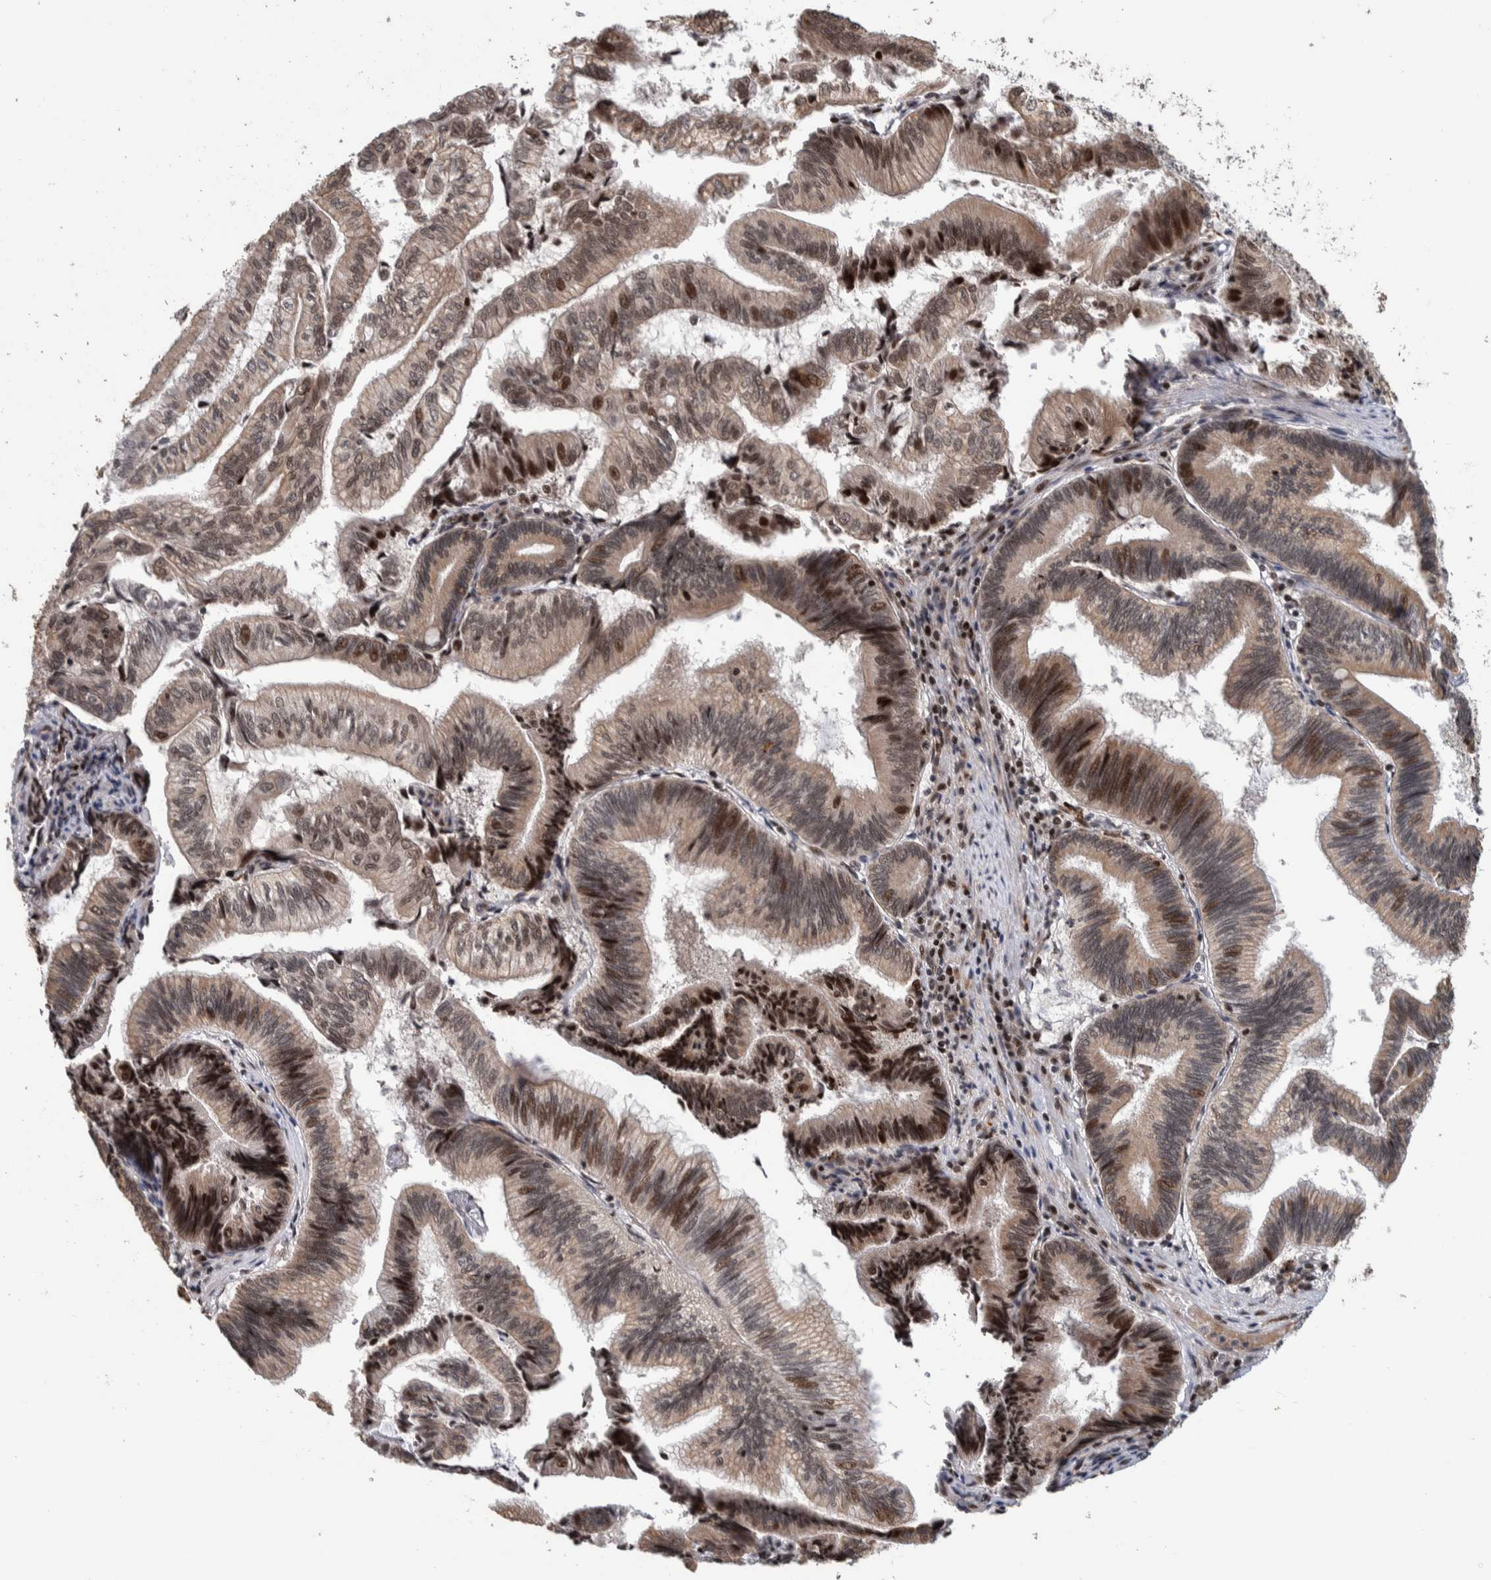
{"staining": {"intensity": "moderate", "quantity": "25%-75%", "location": "cytoplasmic/membranous,nuclear"}, "tissue": "pancreatic cancer", "cell_type": "Tumor cells", "image_type": "cancer", "snomed": [{"axis": "morphology", "description": "Adenocarcinoma, NOS"}, {"axis": "topography", "description": "Pancreas"}], "caption": "Pancreatic cancer (adenocarcinoma) stained with immunohistochemistry reveals moderate cytoplasmic/membranous and nuclear positivity in approximately 25%-75% of tumor cells.", "gene": "CHD4", "patient": {"sex": "male", "age": 82}}